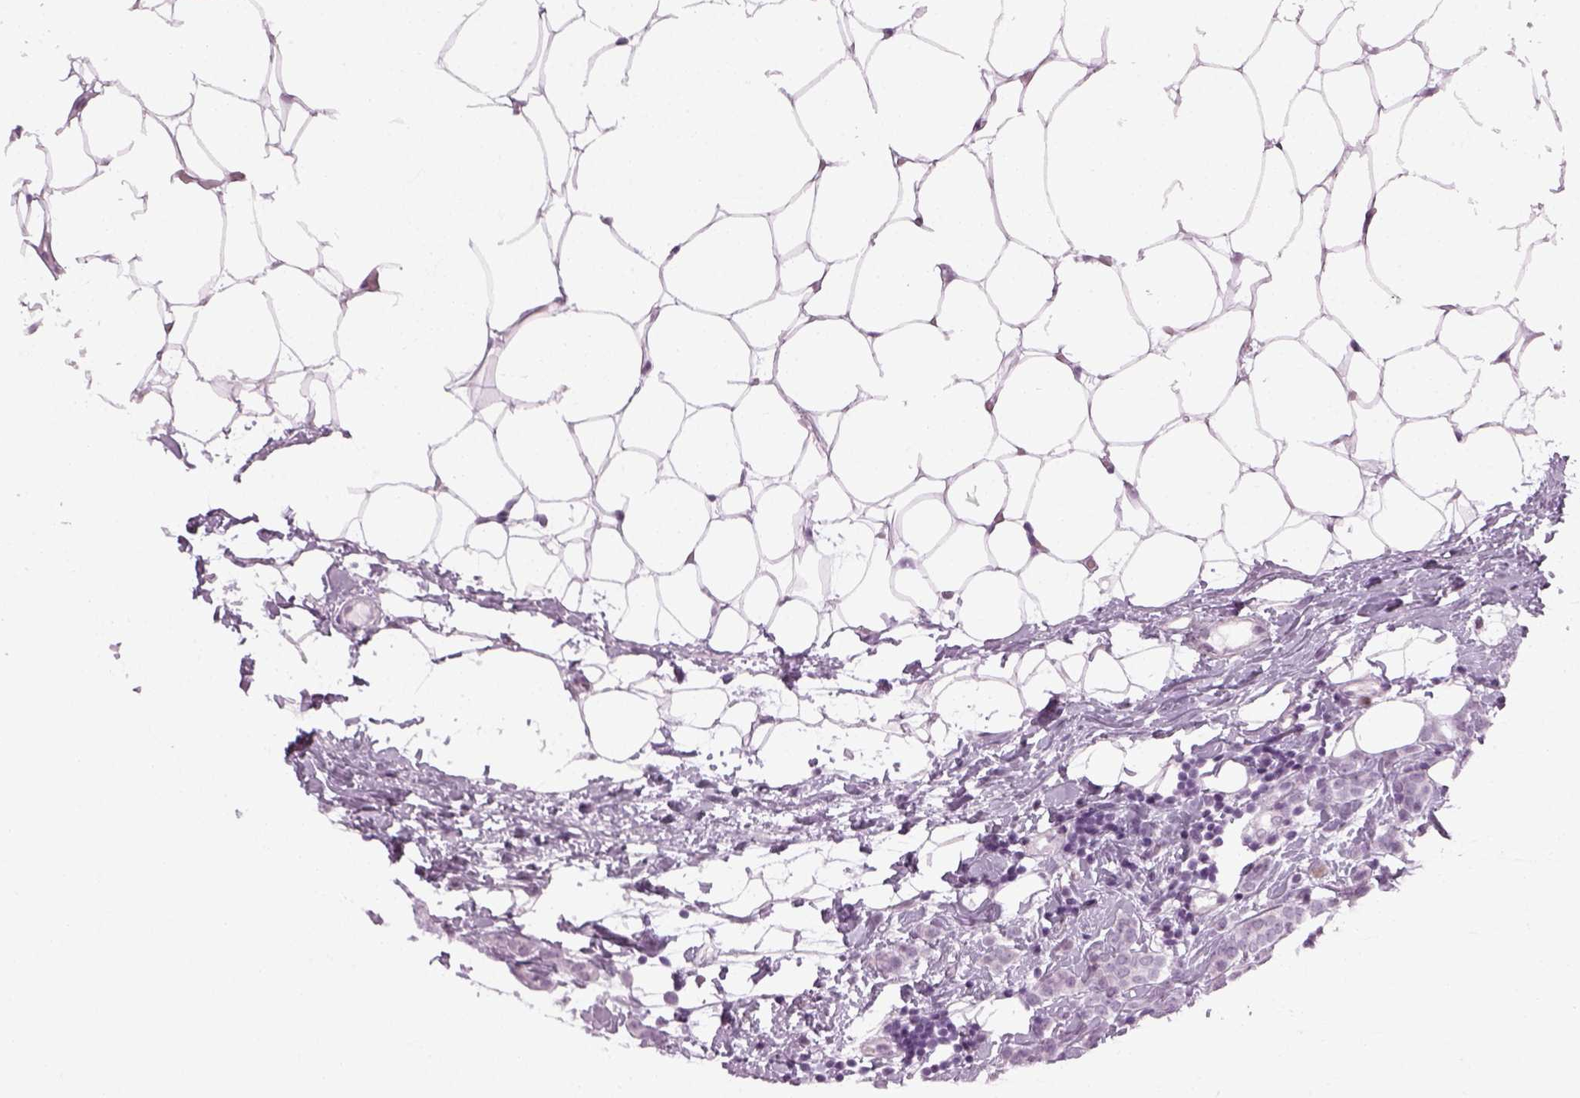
{"staining": {"intensity": "negative", "quantity": "none", "location": "none"}, "tissue": "breast cancer", "cell_type": "Tumor cells", "image_type": "cancer", "snomed": [{"axis": "morphology", "description": "Lobular carcinoma"}, {"axis": "topography", "description": "Breast"}], "caption": "This is an immunohistochemistry (IHC) micrograph of human lobular carcinoma (breast). There is no staining in tumor cells.", "gene": "KCNG2", "patient": {"sex": "female", "age": 49}}